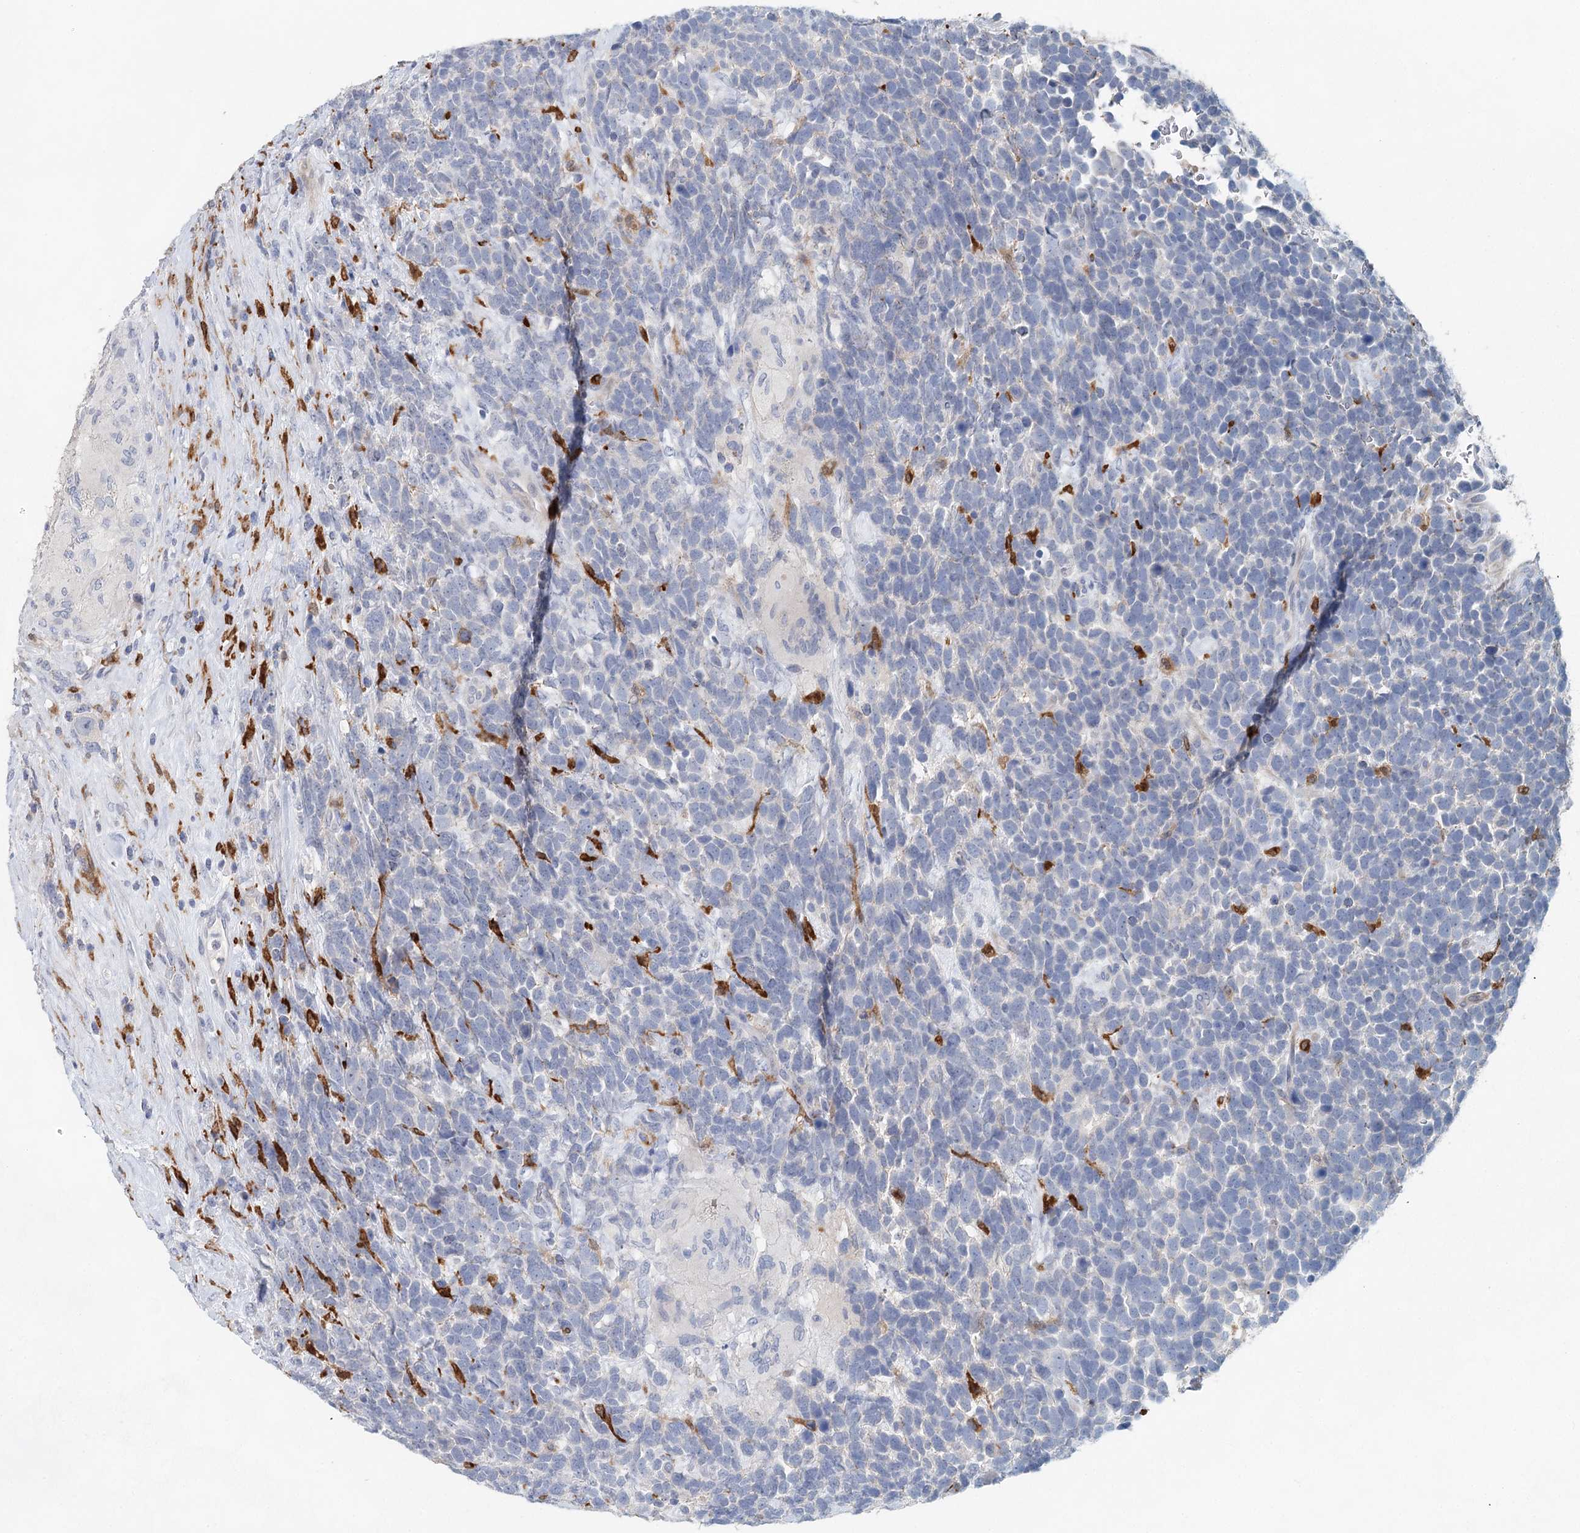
{"staining": {"intensity": "negative", "quantity": "none", "location": "none"}, "tissue": "urothelial cancer", "cell_type": "Tumor cells", "image_type": "cancer", "snomed": [{"axis": "morphology", "description": "Urothelial carcinoma, High grade"}, {"axis": "topography", "description": "Urinary bladder"}], "caption": "Image shows no significant protein positivity in tumor cells of urothelial cancer.", "gene": "SLC19A3", "patient": {"sex": "female", "age": 82}}